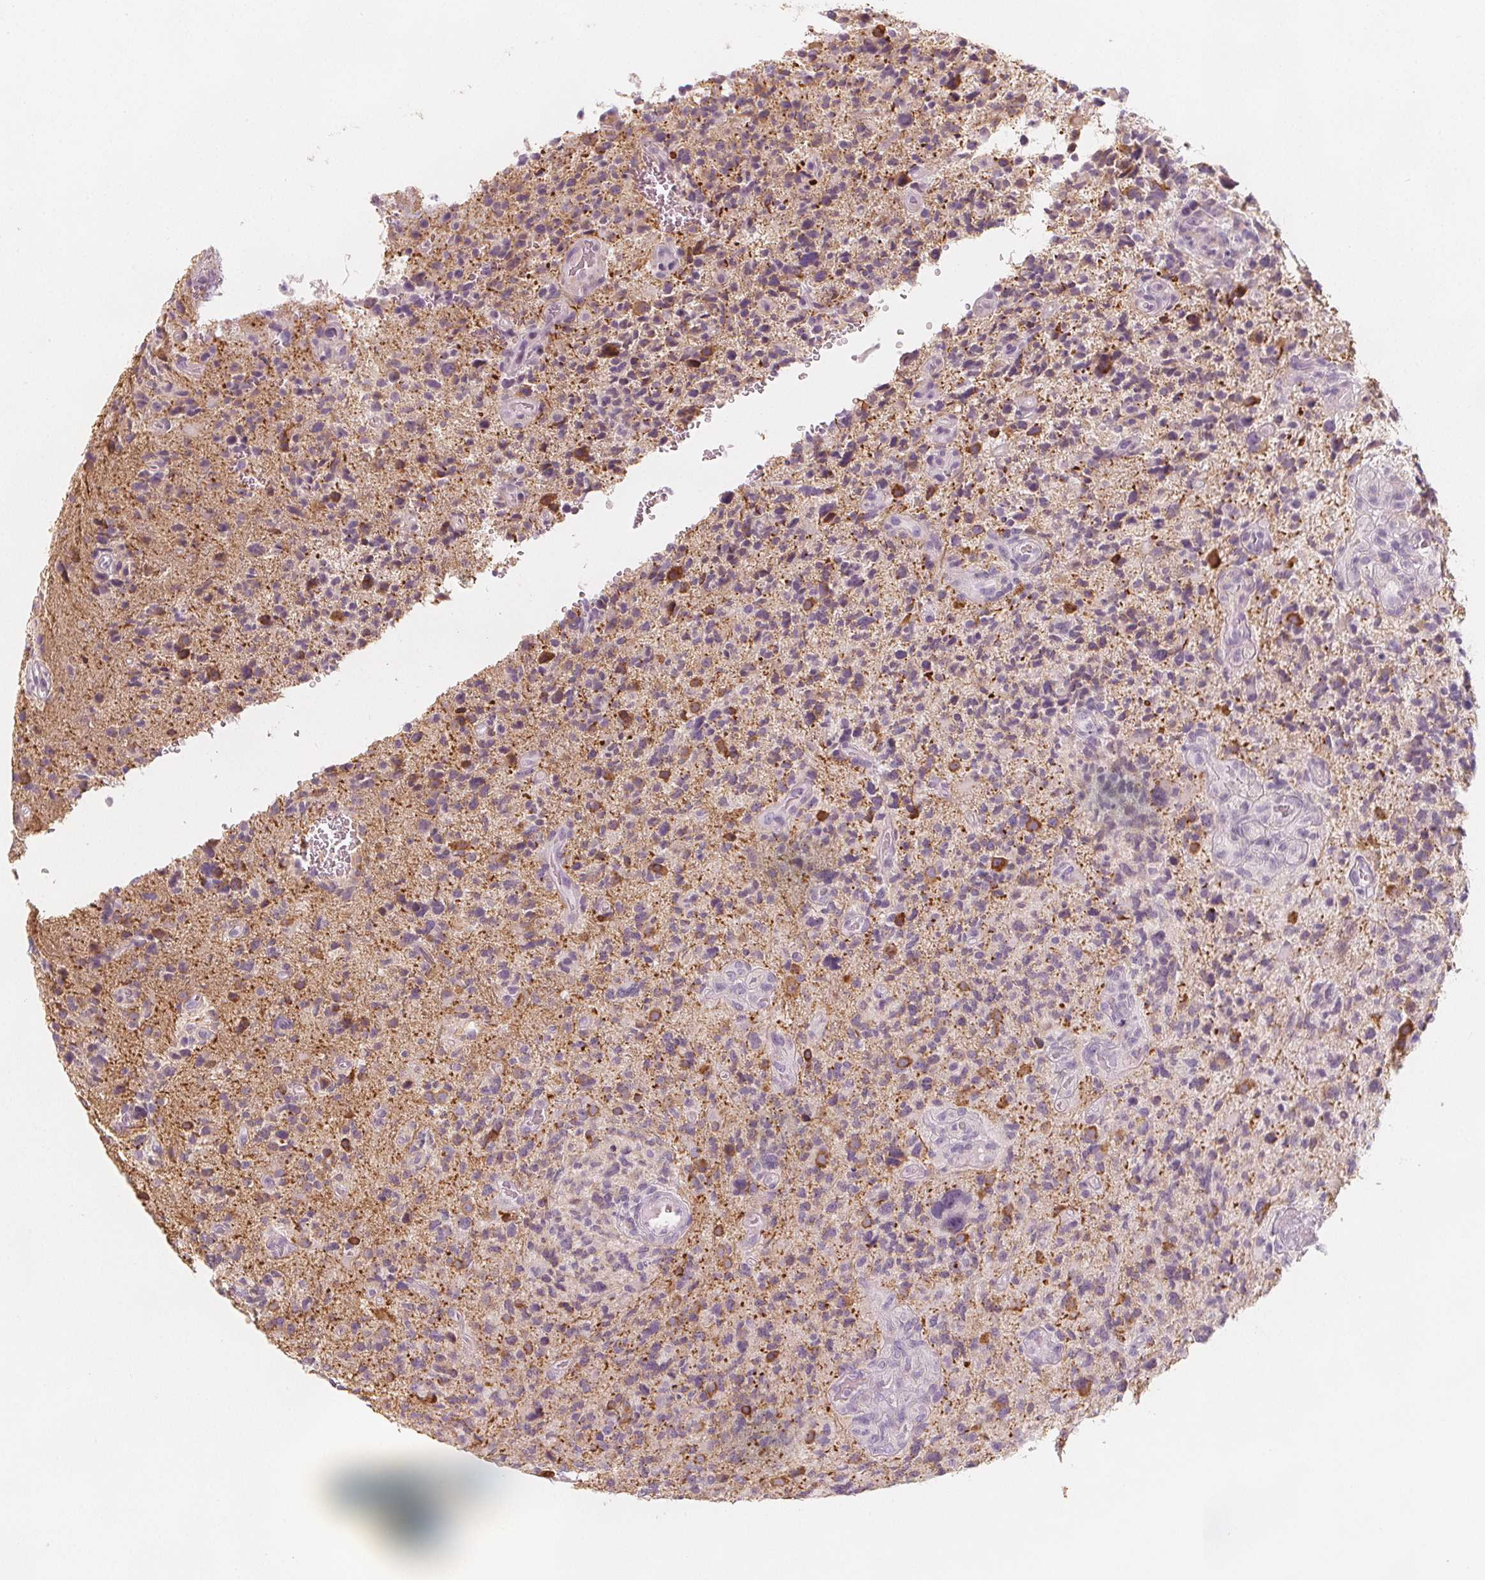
{"staining": {"intensity": "negative", "quantity": "none", "location": "none"}, "tissue": "glioma", "cell_type": "Tumor cells", "image_type": "cancer", "snomed": [{"axis": "morphology", "description": "Glioma, malignant, High grade"}, {"axis": "topography", "description": "Brain"}], "caption": "This is an IHC photomicrograph of human glioma. There is no expression in tumor cells.", "gene": "MAP1A", "patient": {"sex": "female", "age": 71}}